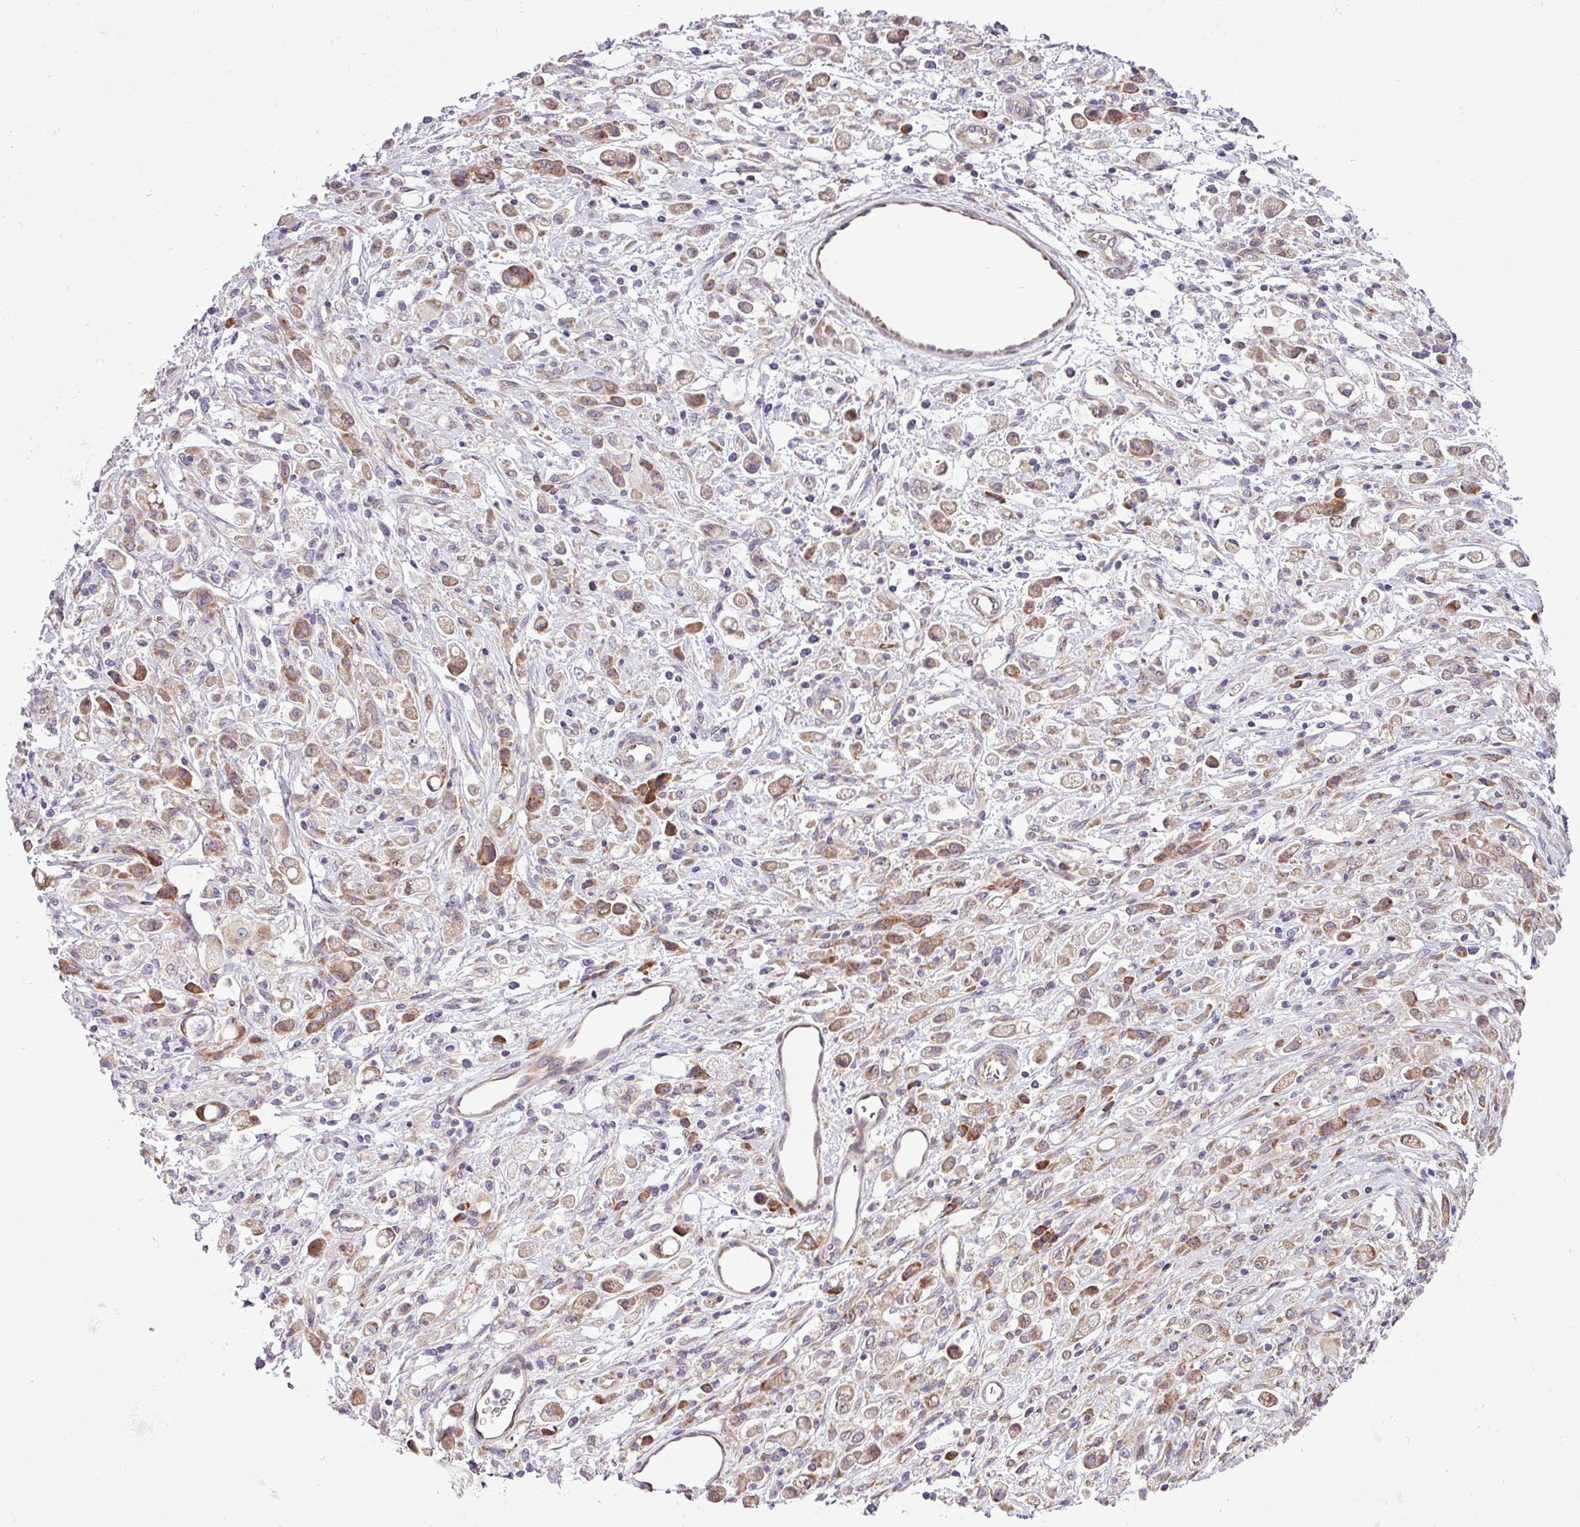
{"staining": {"intensity": "moderate", "quantity": "25%-75%", "location": "cytoplasmic/membranous"}, "tissue": "stomach cancer", "cell_type": "Tumor cells", "image_type": "cancer", "snomed": [{"axis": "morphology", "description": "Adenocarcinoma, NOS"}, {"axis": "topography", "description": "Stomach"}], "caption": "This is an image of immunohistochemistry staining of stomach cancer (adenocarcinoma), which shows moderate staining in the cytoplasmic/membranous of tumor cells.", "gene": "RPL13", "patient": {"sex": "female", "age": 60}}